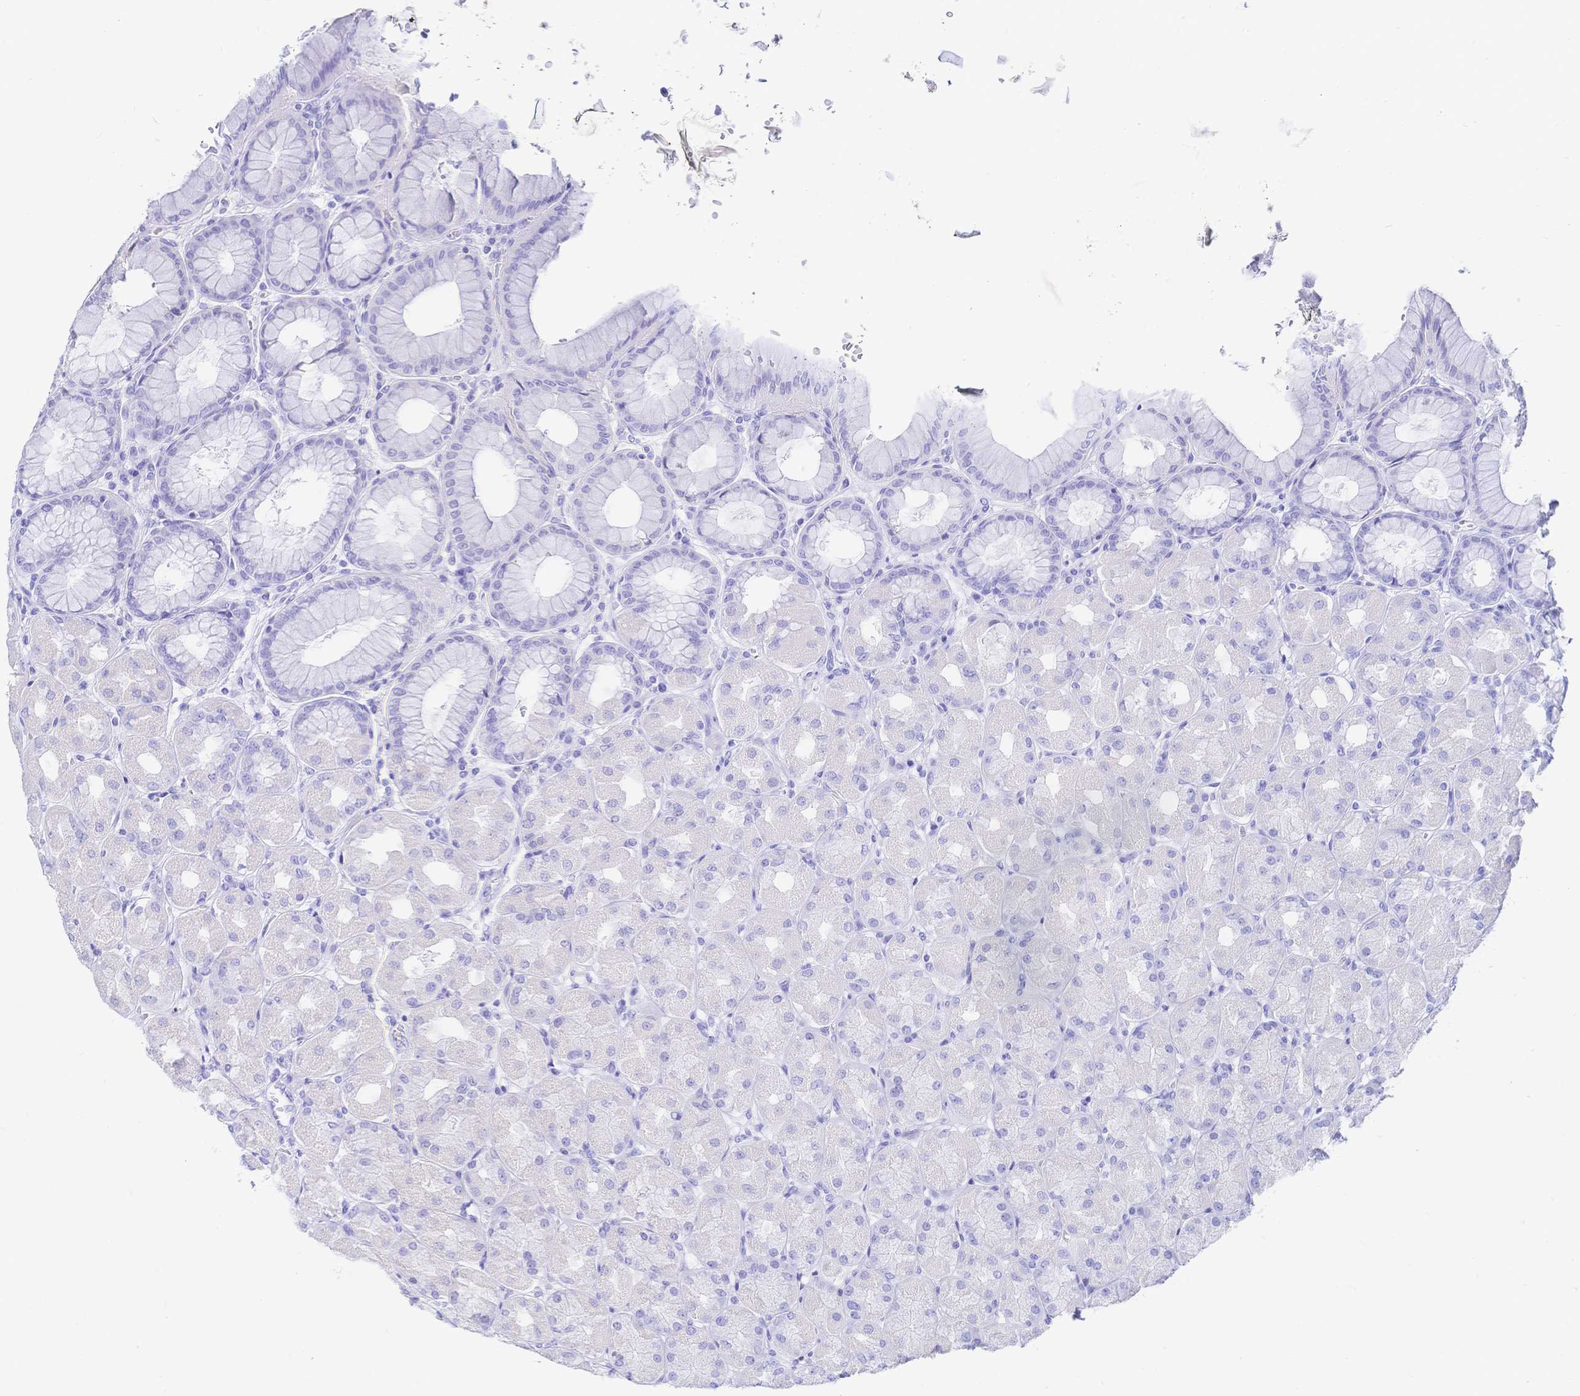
{"staining": {"intensity": "negative", "quantity": "none", "location": "none"}, "tissue": "stomach", "cell_type": "Glandular cells", "image_type": "normal", "snomed": [{"axis": "morphology", "description": "Normal tissue, NOS"}, {"axis": "topography", "description": "Stomach, upper"}], "caption": "Immunohistochemistry of benign stomach demonstrates no positivity in glandular cells.", "gene": "UMOD", "patient": {"sex": "female", "age": 56}}